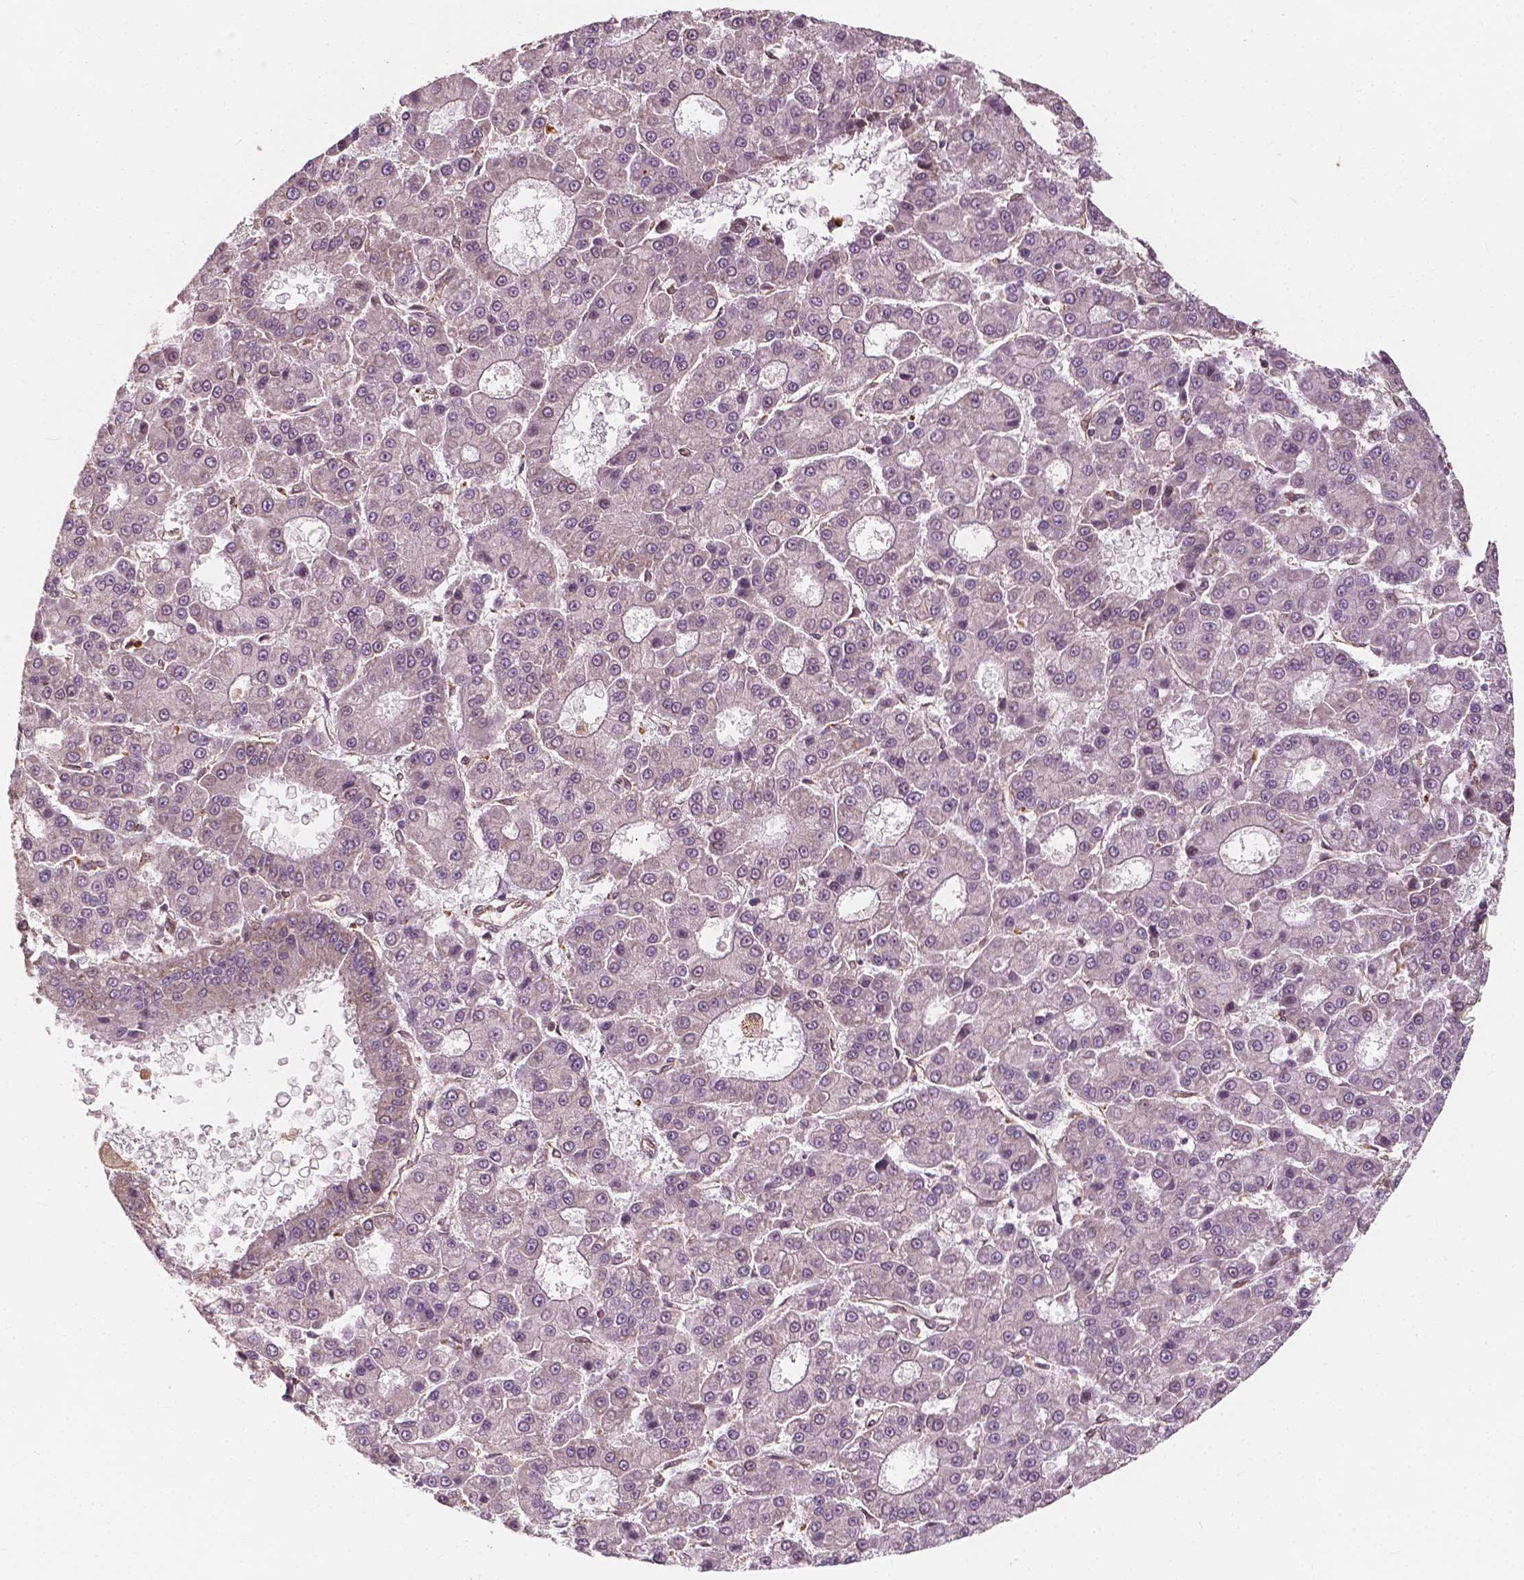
{"staining": {"intensity": "negative", "quantity": "none", "location": "none"}, "tissue": "liver cancer", "cell_type": "Tumor cells", "image_type": "cancer", "snomed": [{"axis": "morphology", "description": "Carcinoma, Hepatocellular, NOS"}, {"axis": "topography", "description": "Liver"}], "caption": "The photomicrograph shows no significant expression in tumor cells of liver cancer (hepatocellular carcinoma).", "gene": "G3BP1", "patient": {"sex": "male", "age": 70}}